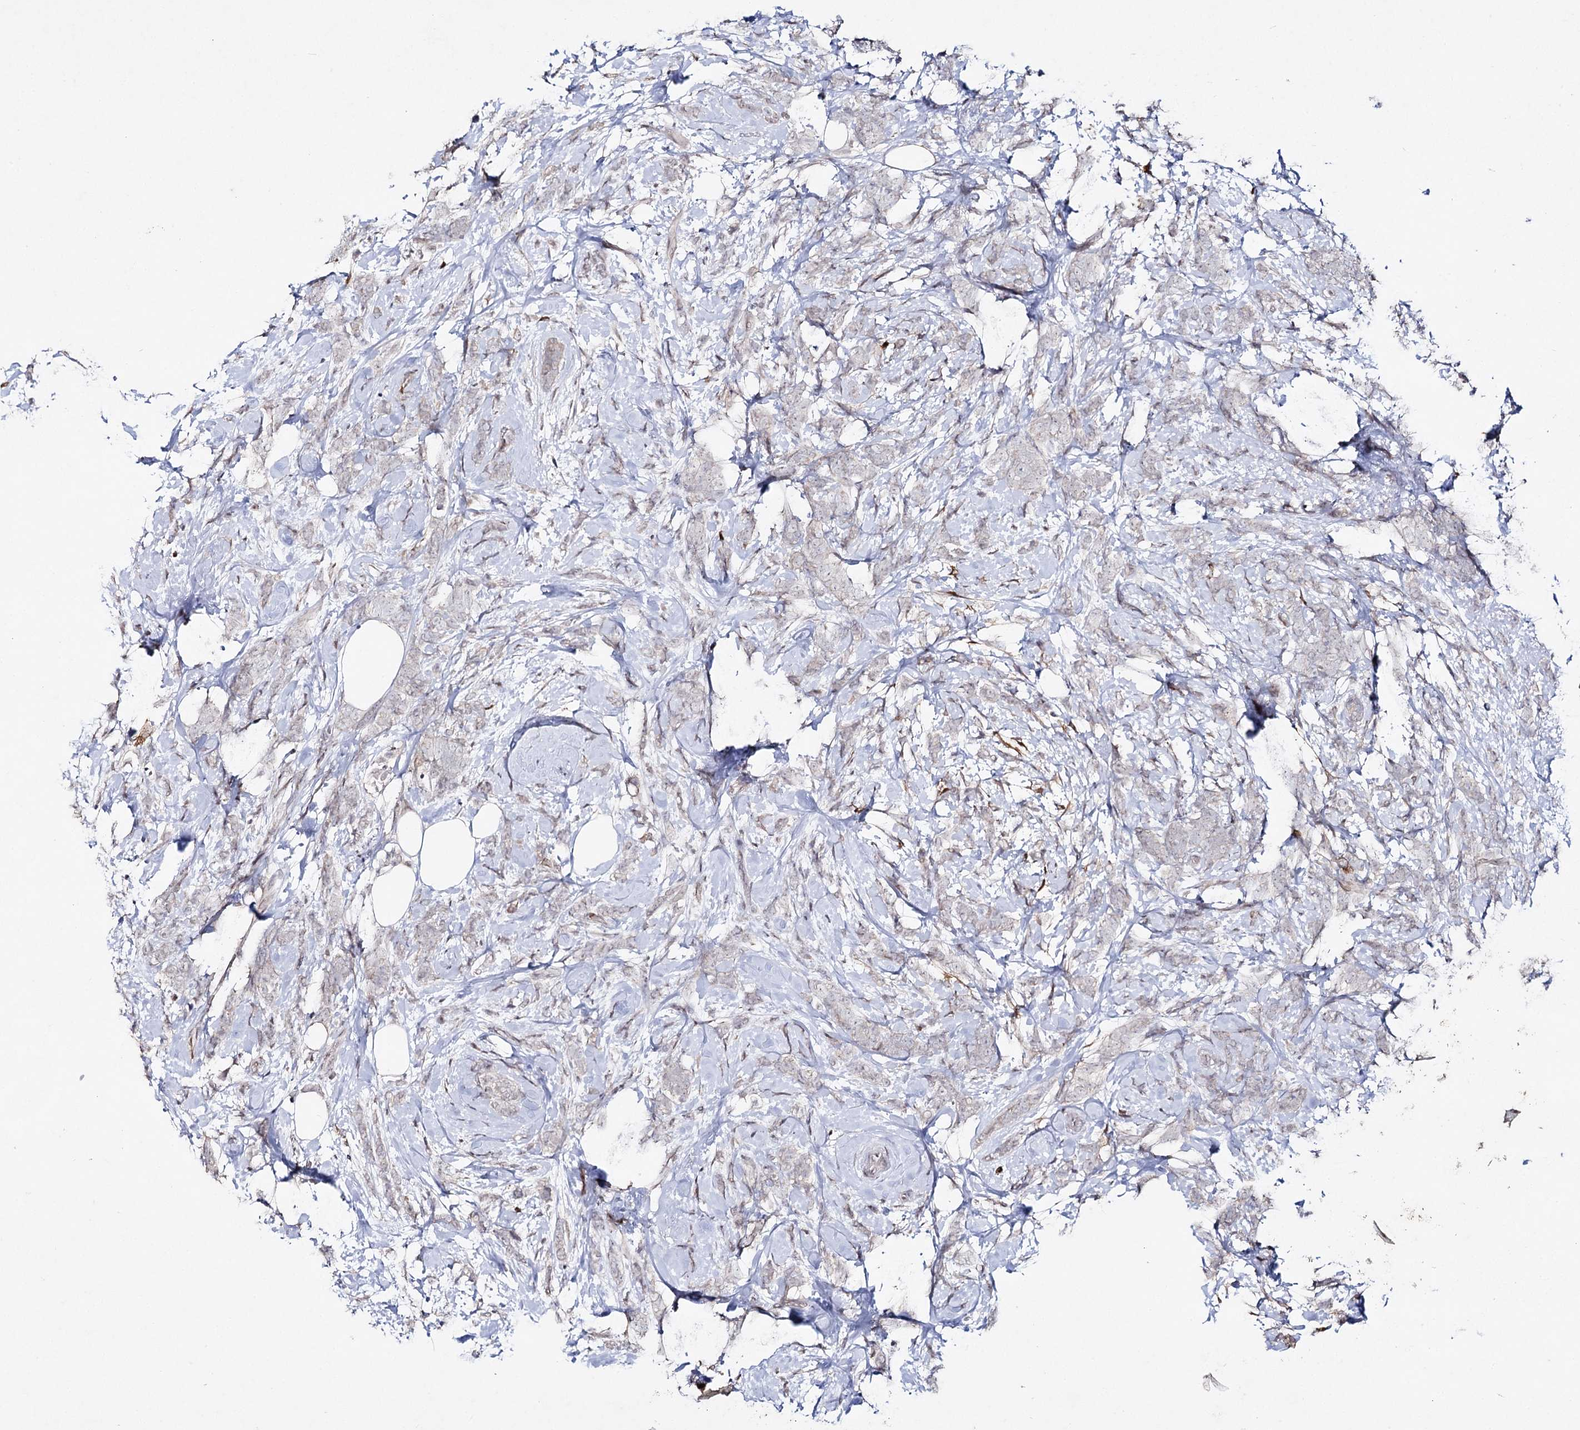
{"staining": {"intensity": "negative", "quantity": "none", "location": "none"}, "tissue": "breast cancer", "cell_type": "Tumor cells", "image_type": "cancer", "snomed": [{"axis": "morphology", "description": "Lobular carcinoma"}, {"axis": "topography", "description": "Breast"}], "caption": "An immunohistochemistry micrograph of breast lobular carcinoma is shown. There is no staining in tumor cells of breast lobular carcinoma.", "gene": "HSD11B2", "patient": {"sex": "female", "age": 58}}